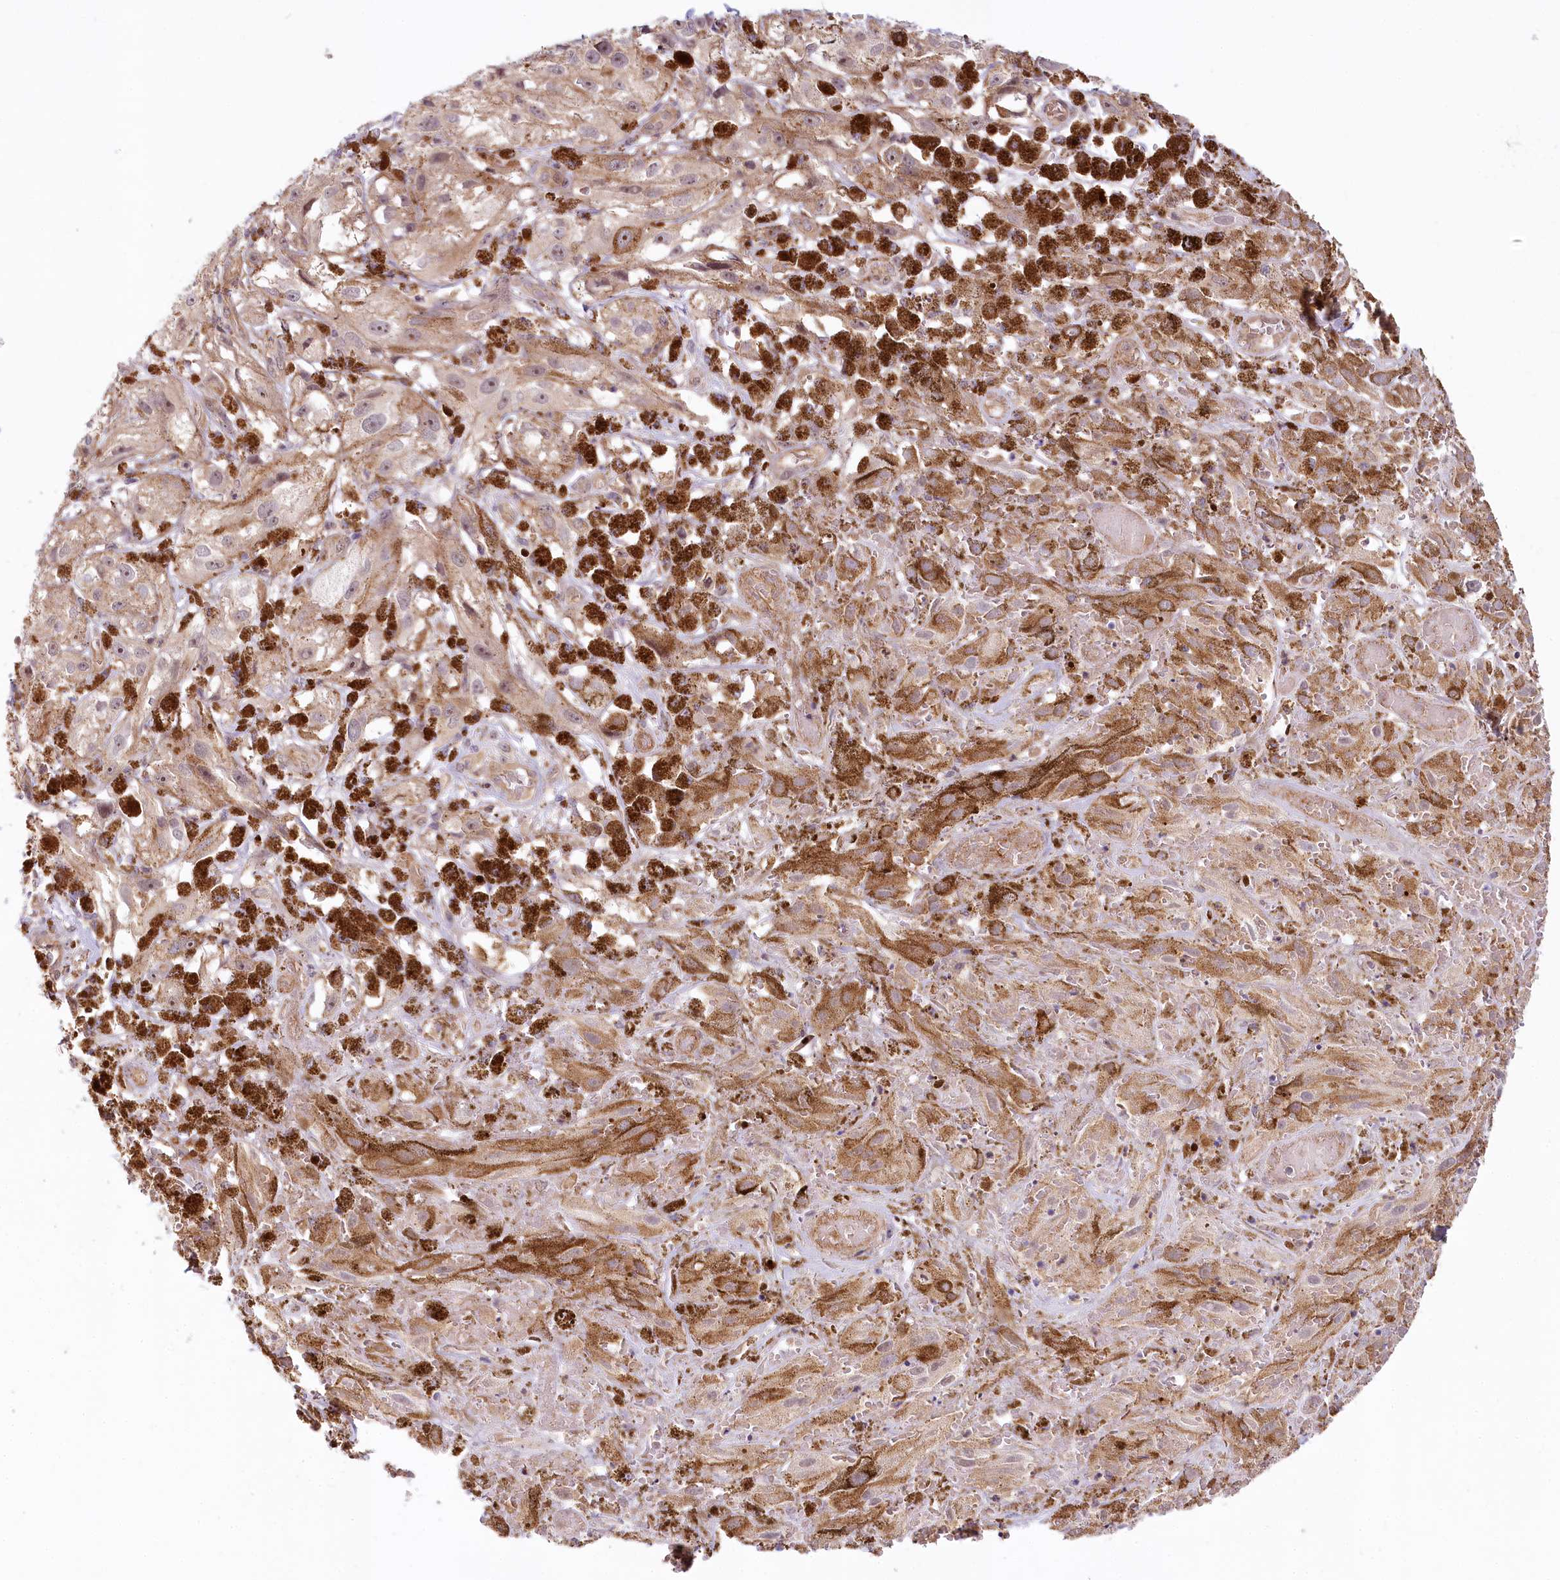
{"staining": {"intensity": "moderate", "quantity": "<25%", "location": "cytoplasmic/membranous"}, "tissue": "melanoma", "cell_type": "Tumor cells", "image_type": "cancer", "snomed": [{"axis": "morphology", "description": "Malignant melanoma, NOS"}, {"axis": "topography", "description": "Skin"}], "caption": "Immunohistochemistry (IHC) micrograph of malignant melanoma stained for a protein (brown), which displays low levels of moderate cytoplasmic/membranous expression in about <25% of tumor cells.", "gene": "TUBGCP2", "patient": {"sex": "male", "age": 88}}